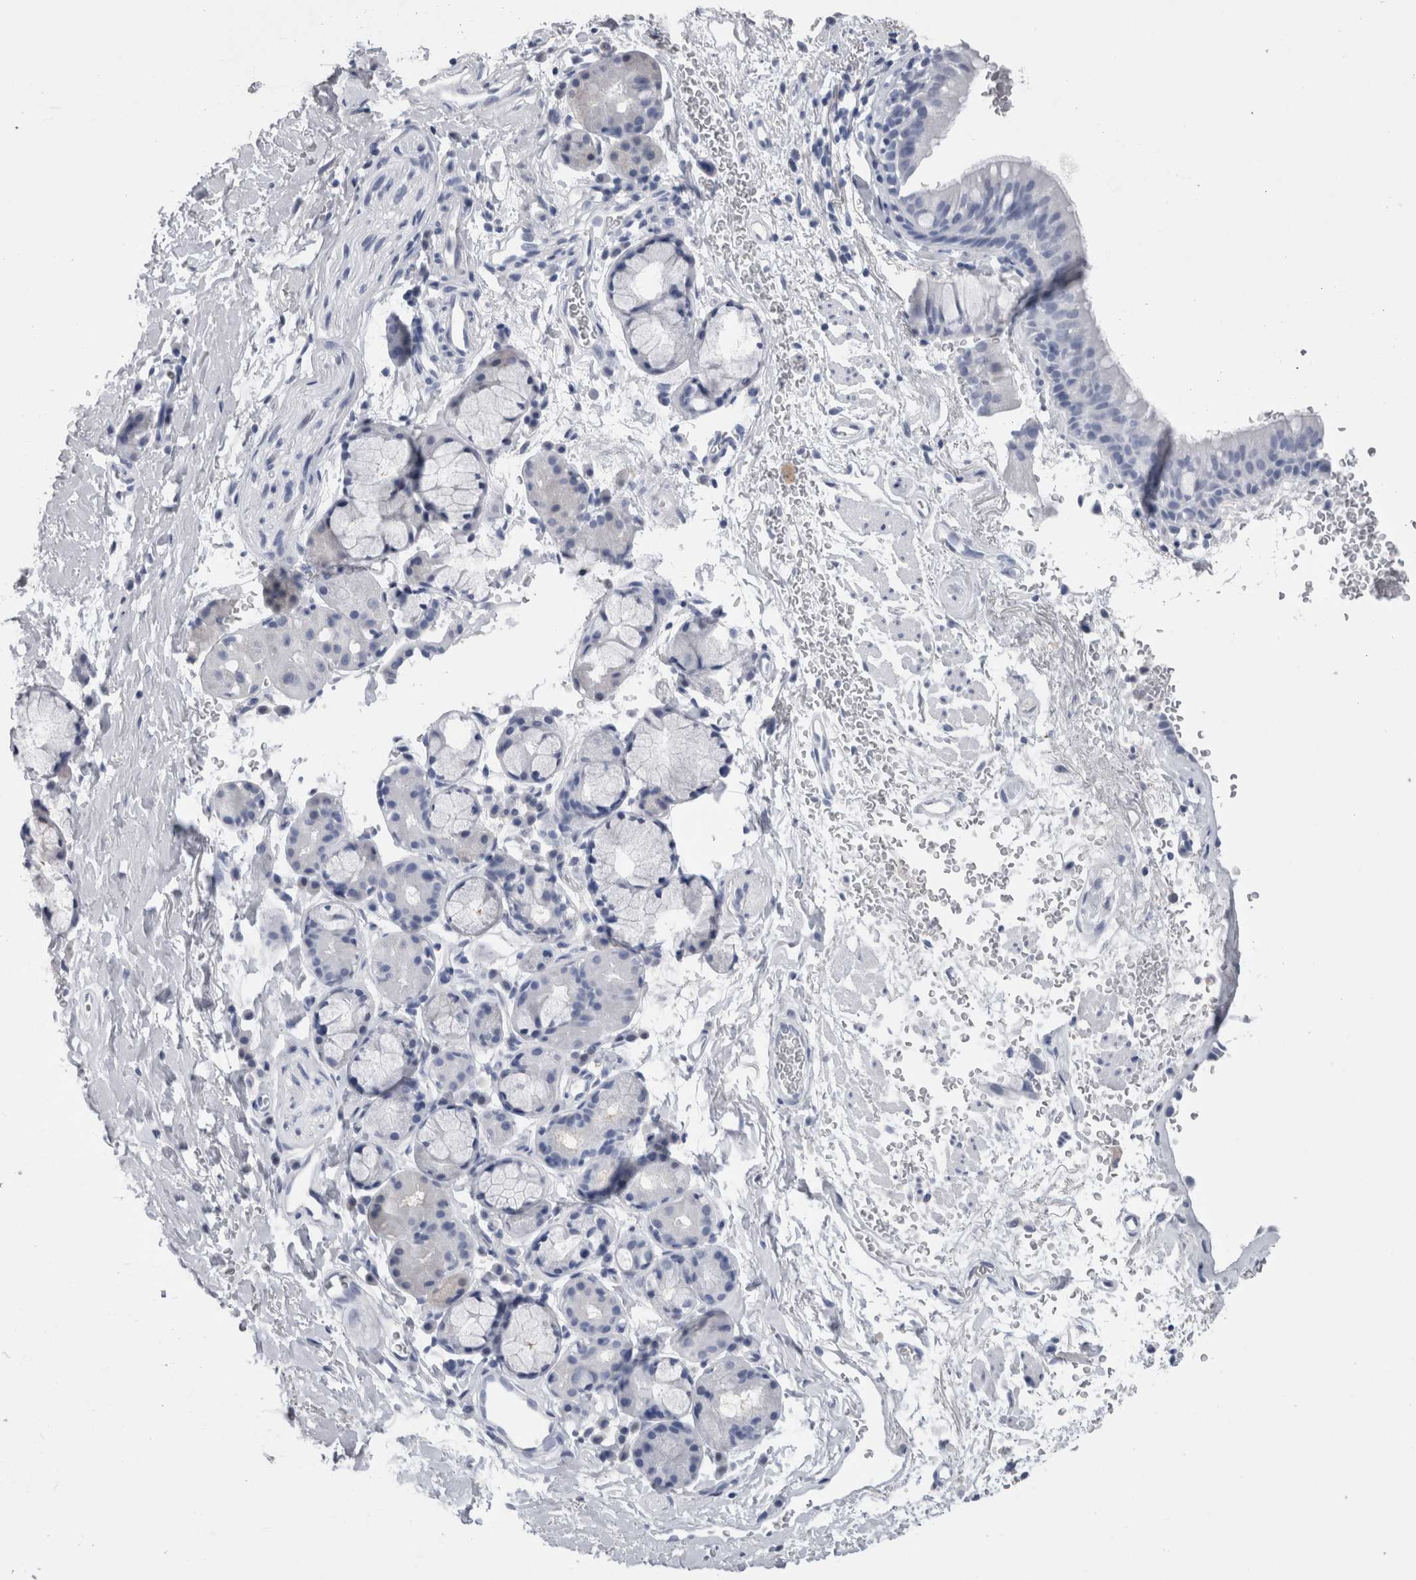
{"staining": {"intensity": "negative", "quantity": "none", "location": "none"}, "tissue": "bronchus", "cell_type": "Respiratory epithelial cells", "image_type": "normal", "snomed": [{"axis": "morphology", "description": "Normal tissue, NOS"}, {"axis": "topography", "description": "Cartilage tissue"}, {"axis": "topography", "description": "Bronchus"}], "caption": "A photomicrograph of bronchus stained for a protein shows no brown staining in respiratory epithelial cells.", "gene": "CA8", "patient": {"sex": "female", "age": 53}}